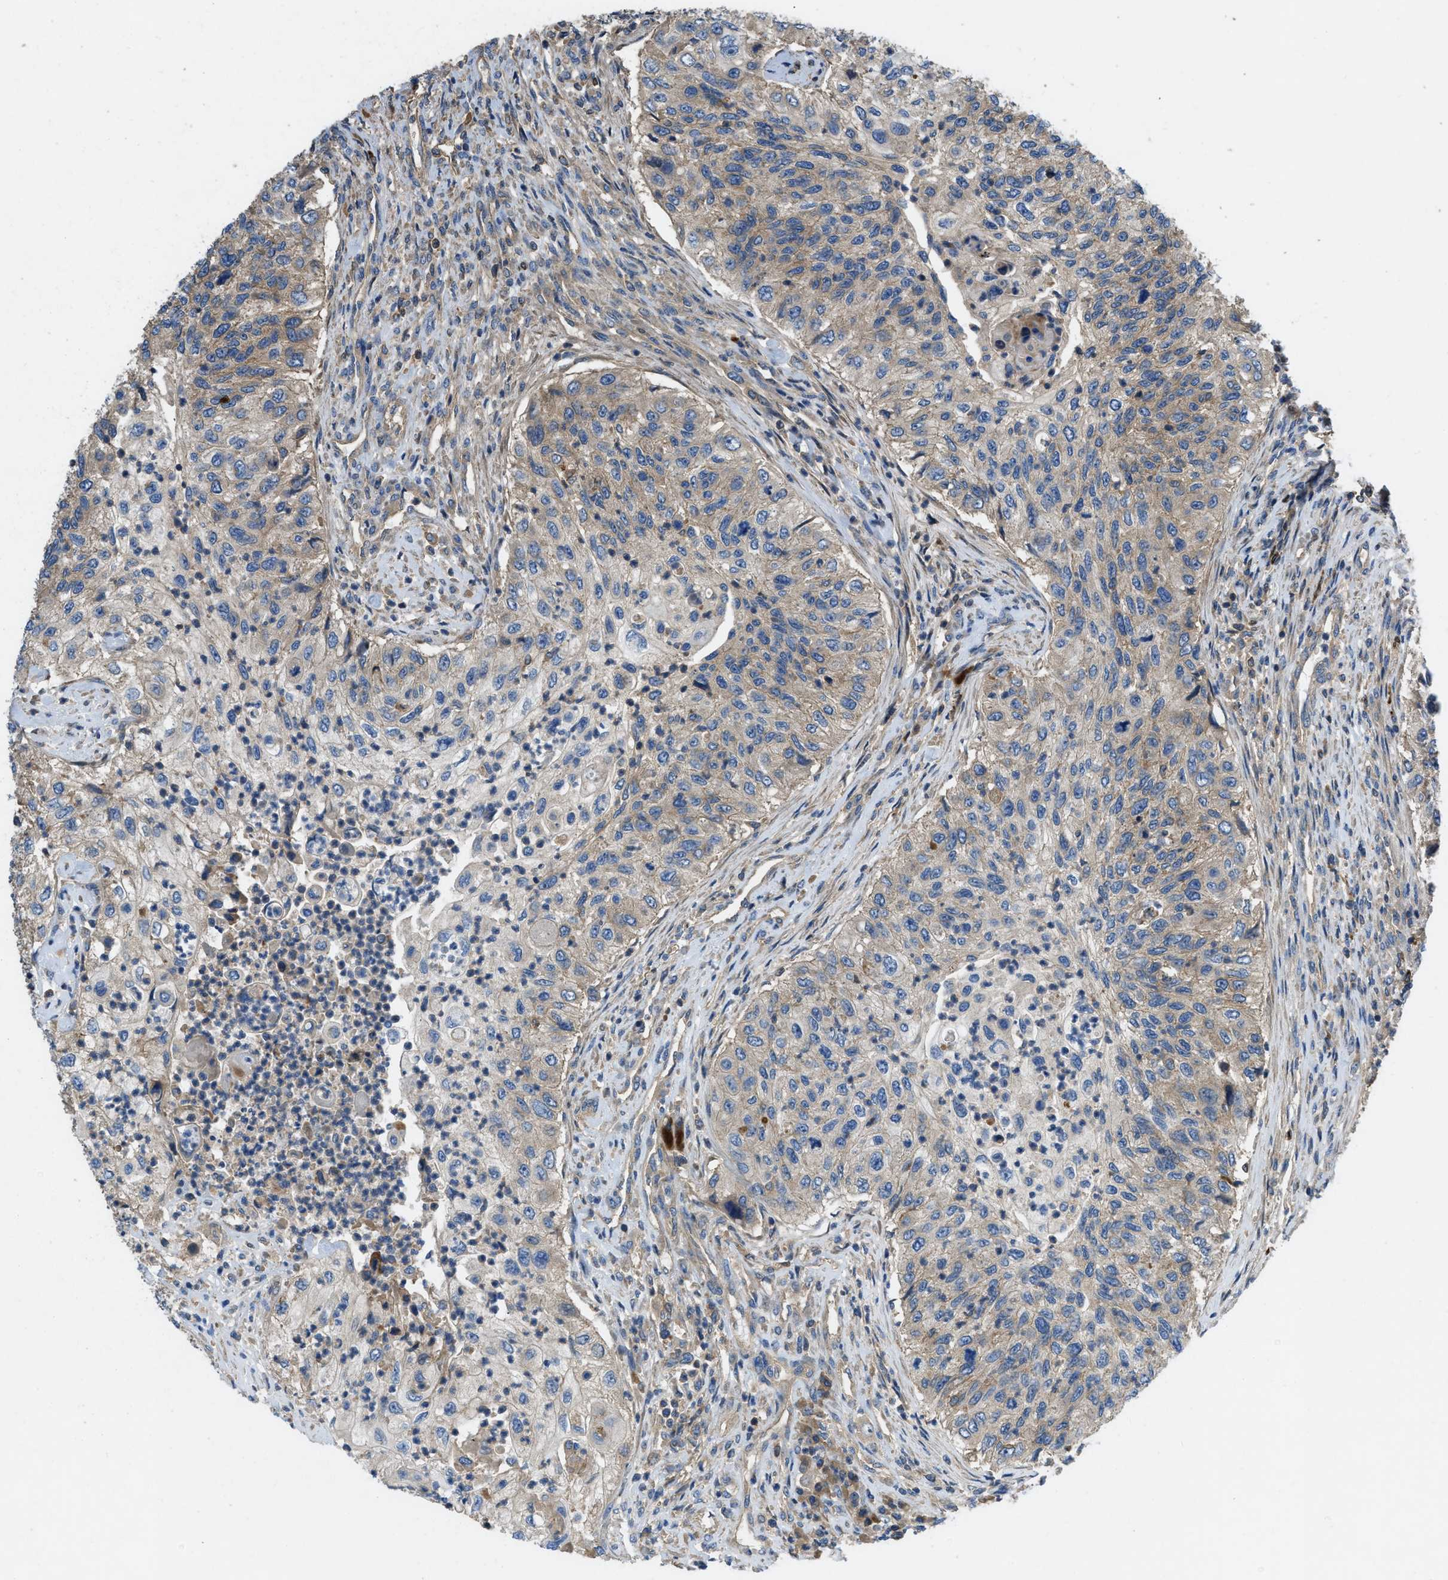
{"staining": {"intensity": "weak", "quantity": "<25%", "location": "cytoplasmic/membranous"}, "tissue": "urothelial cancer", "cell_type": "Tumor cells", "image_type": "cancer", "snomed": [{"axis": "morphology", "description": "Urothelial carcinoma, High grade"}, {"axis": "topography", "description": "Urinary bladder"}], "caption": "This is an IHC micrograph of human high-grade urothelial carcinoma. There is no expression in tumor cells.", "gene": "CNNM3", "patient": {"sex": "female", "age": 60}}